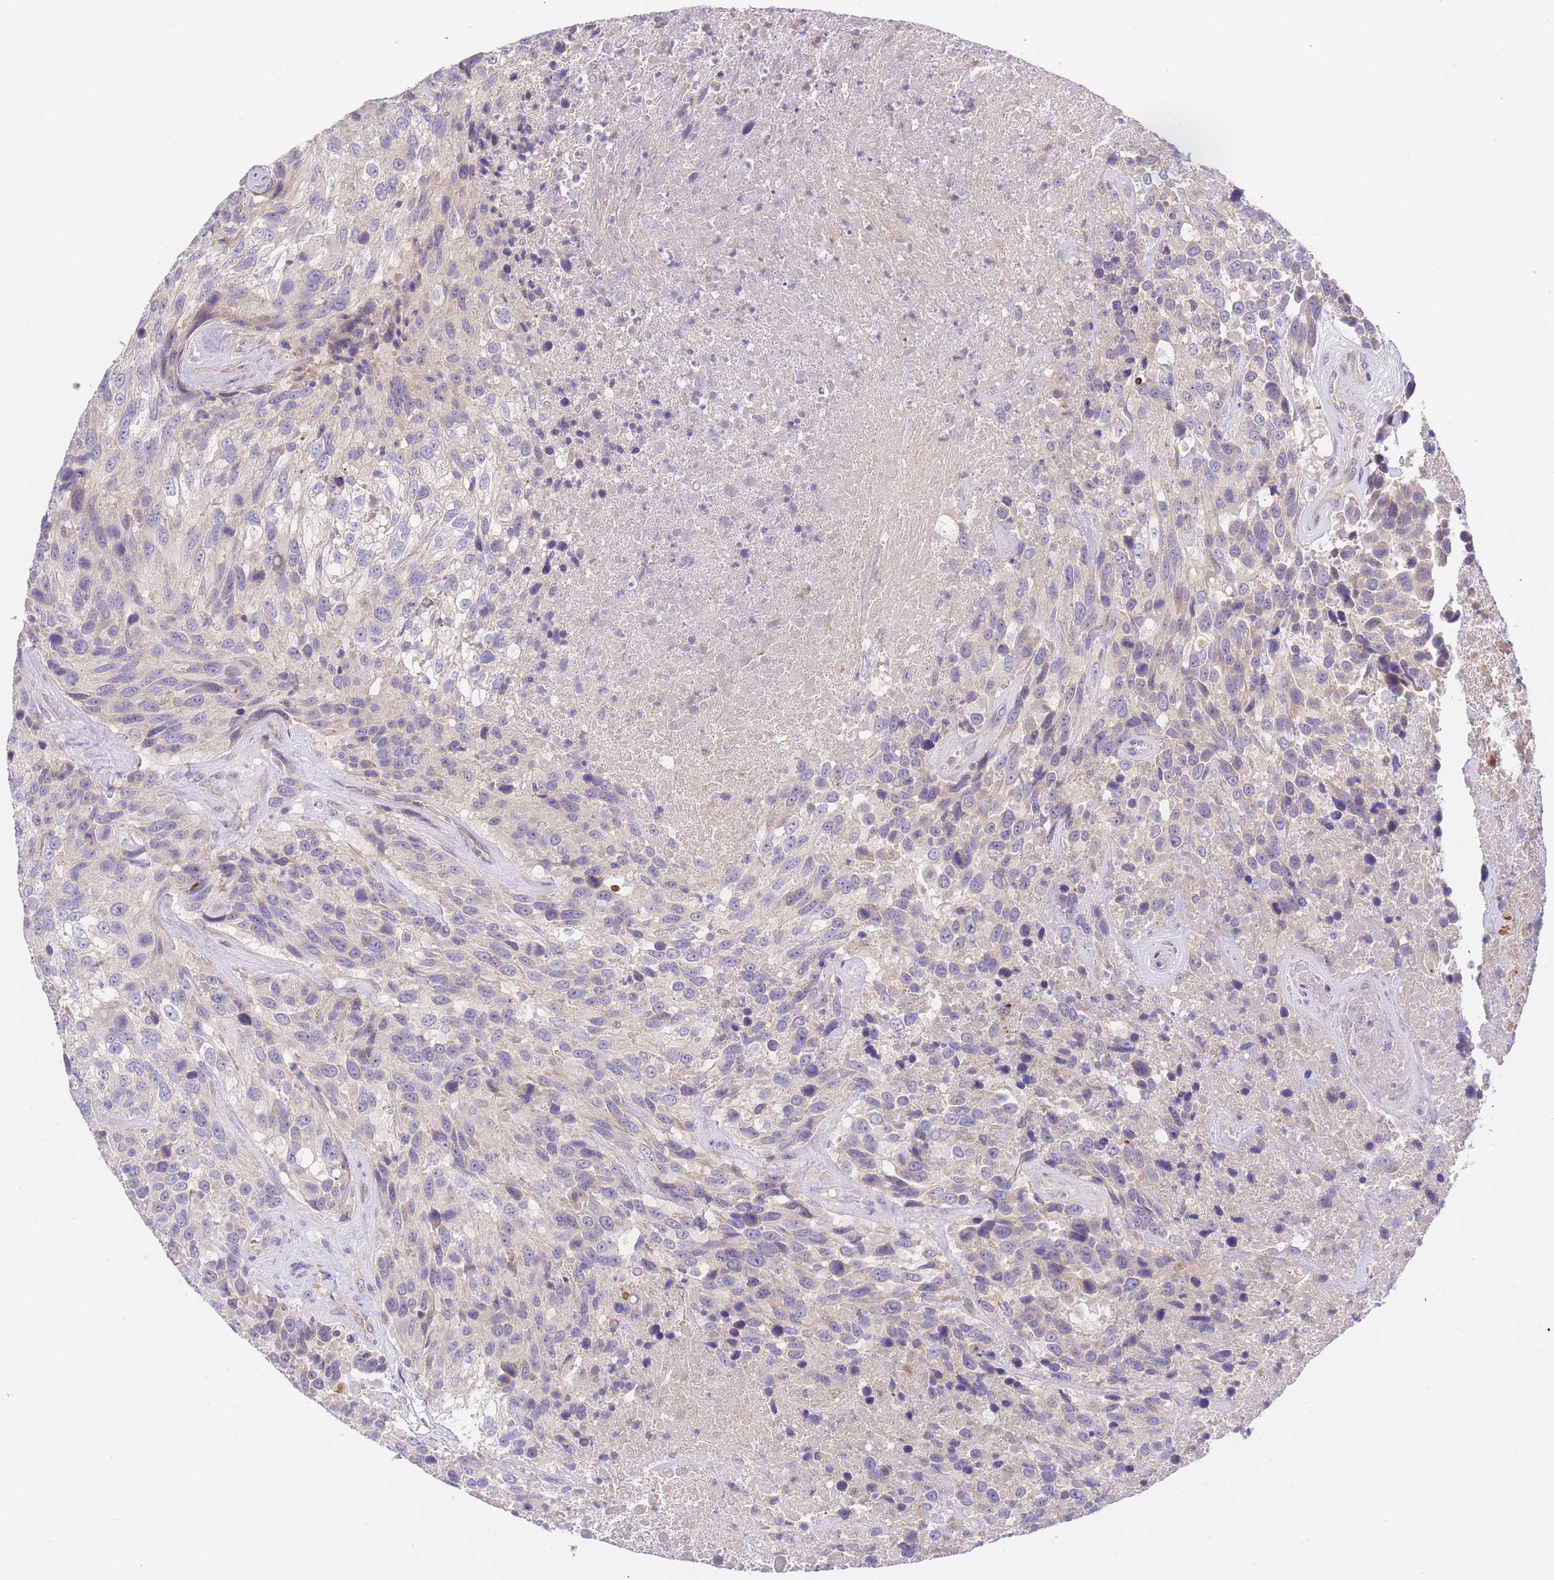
{"staining": {"intensity": "weak", "quantity": "<25%", "location": "cytoplasmic/membranous"}, "tissue": "urothelial cancer", "cell_type": "Tumor cells", "image_type": "cancer", "snomed": [{"axis": "morphology", "description": "Urothelial carcinoma, High grade"}, {"axis": "topography", "description": "Urinary bladder"}], "caption": "This histopathology image is of urothelial carcinoma (high-grade) stained with IHC to label a protein in brown with the nuclei are counter-stained blue. There is no positivity in tumor cells. (DAB IHC with hematoxylin counter stain).", "gene": "BORCS5", "patient": {"sex": "female", "age": 70}}